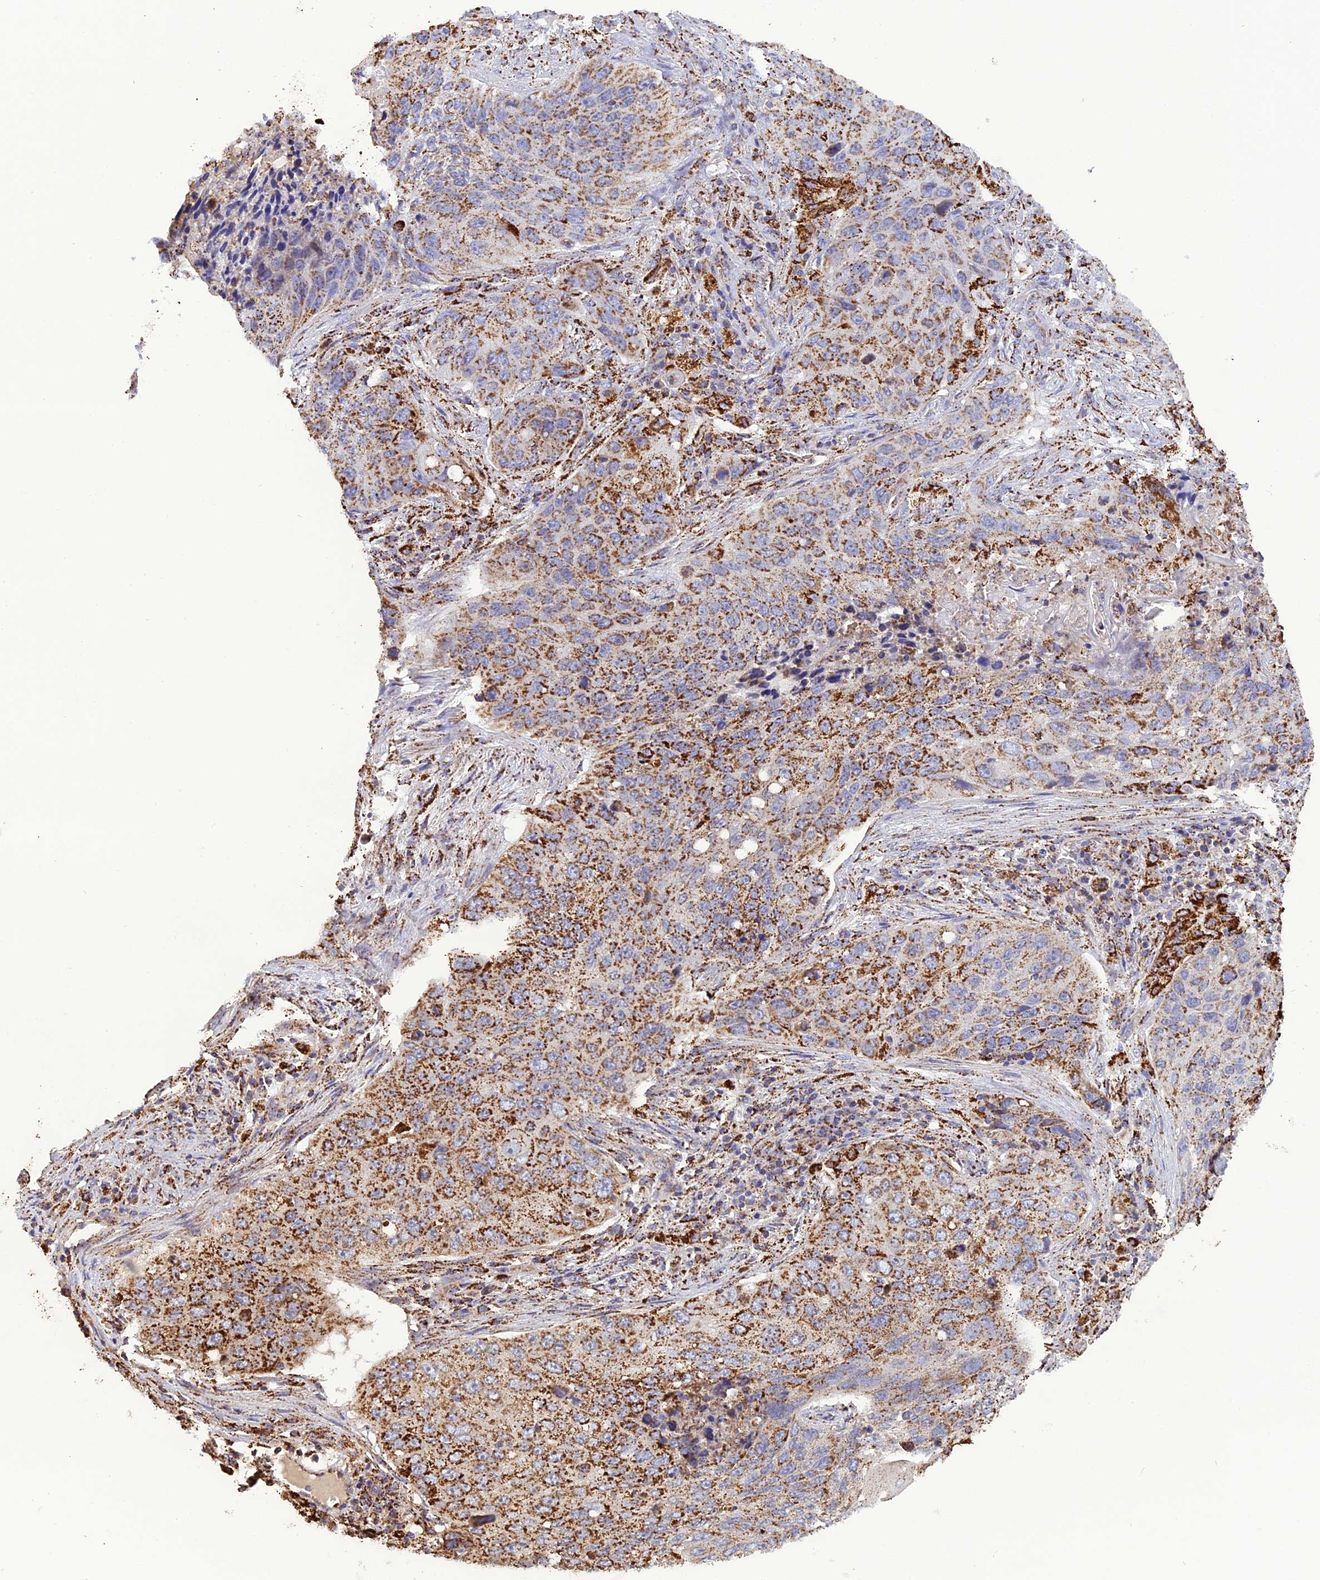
{"staining": {"intensity": "moderate", "quantity": "25%-75%", "location": "cytoplasmic/membranous"}, "tissue": "lung cancer", "cell_type": "Tumor cells", "image_type": "cancer", "snomed": [{"axis": "morphology", "description": "Squamous cell carcinoma, NOS"}, {"axis": "topography", "description": "Lung"}], "caption": "There is medium levels of moderate cytoplasmic/membranous staining in tumor cells of lung squamous cell carcinoma, as demonstrated by immunohistochemical staining (brown color).", "gene": "KCNG1", "patient": {"sex": "female", "age": 63}}